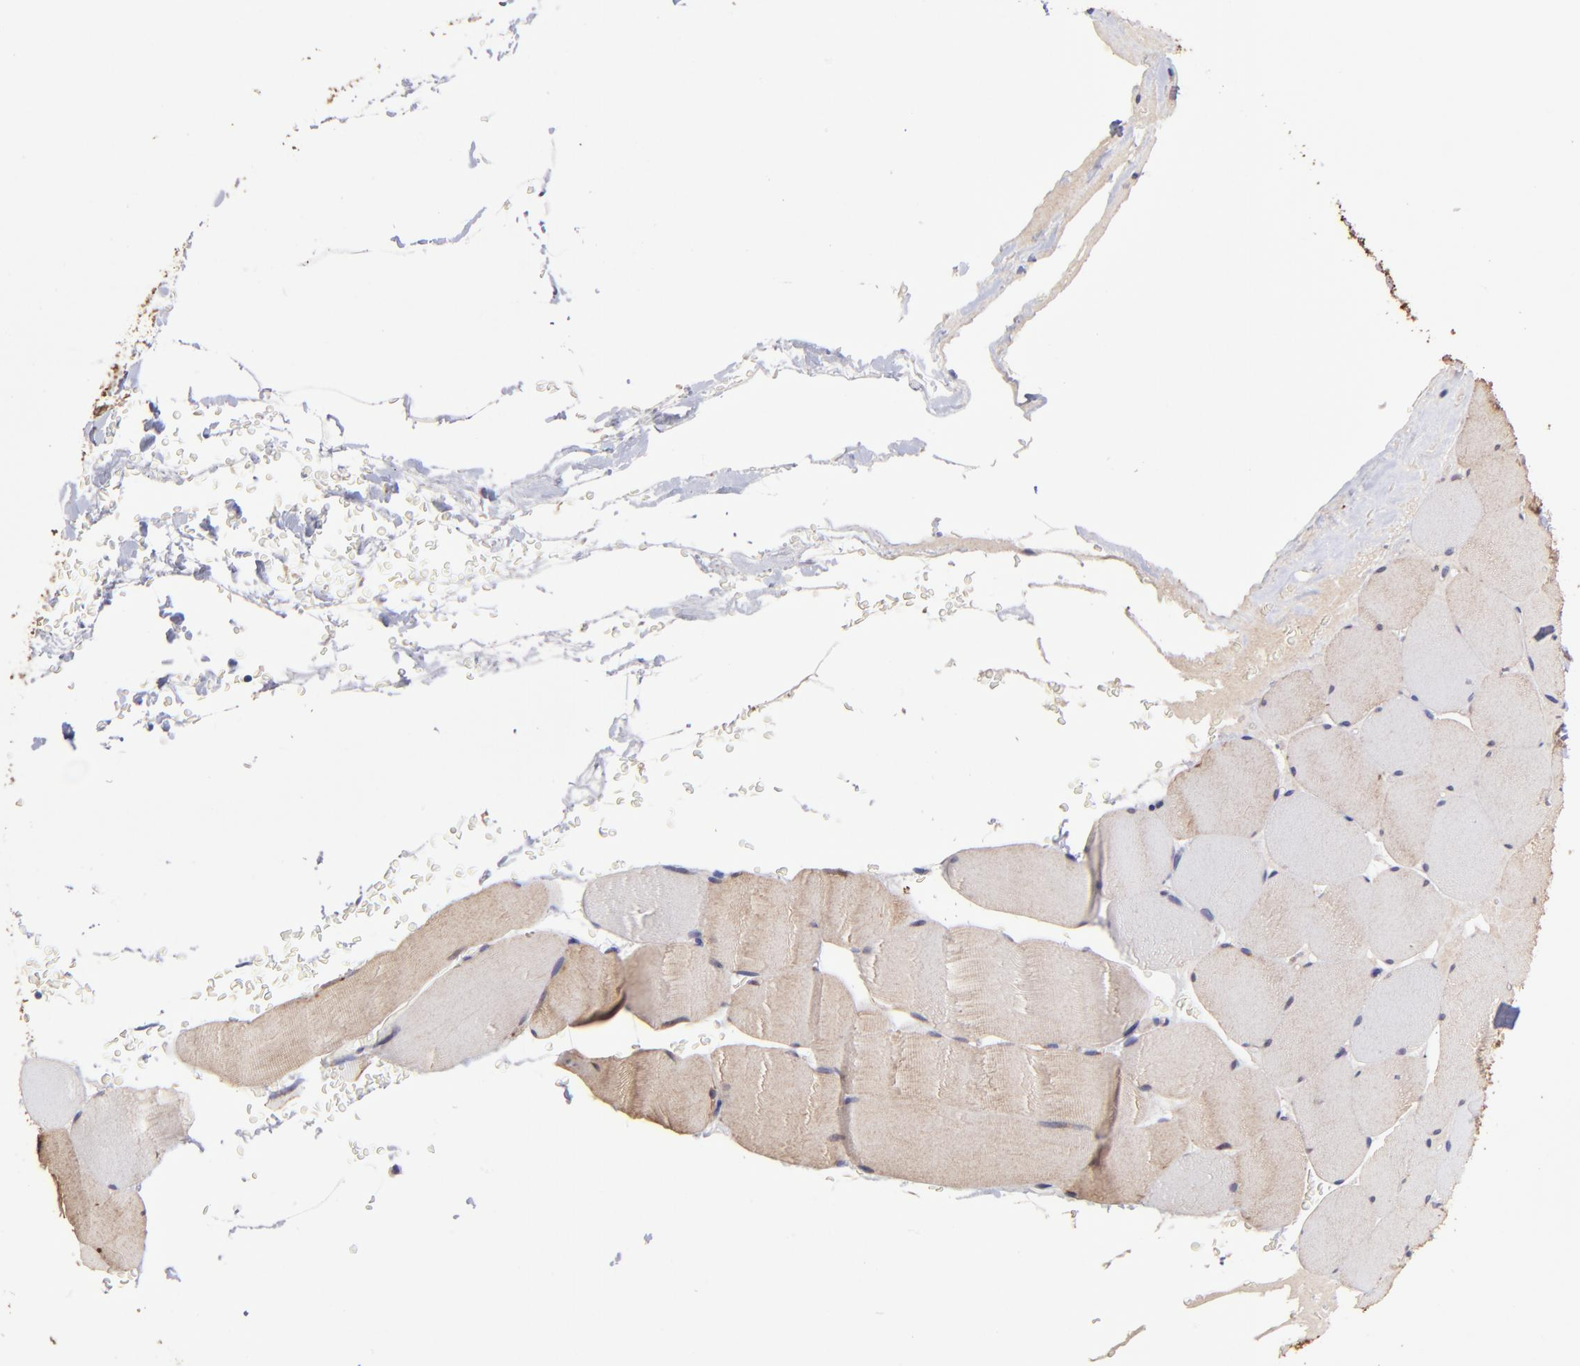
{"staining": {"intensity": "moderate", "quantity": "25%-75%", "location": "cytoplasmic/membranous"}, "tissue": "skeletal muscle", "cell_type": "Myocytes", "image_type": "normal", "snomed": [{"axis": "morphology", "description": "Normal tissue, NOS"}, {"axis": "topography", "description": "Skeletal muscle"}], "caption": "Benign skeletal muscle shows moderate cytoplasmic/membranous positivity in about 25%-75% of myocytes, visualized by immunohistochemistry.", "gene": "NSF", "patient": {"sex": "male", "age": 62}}